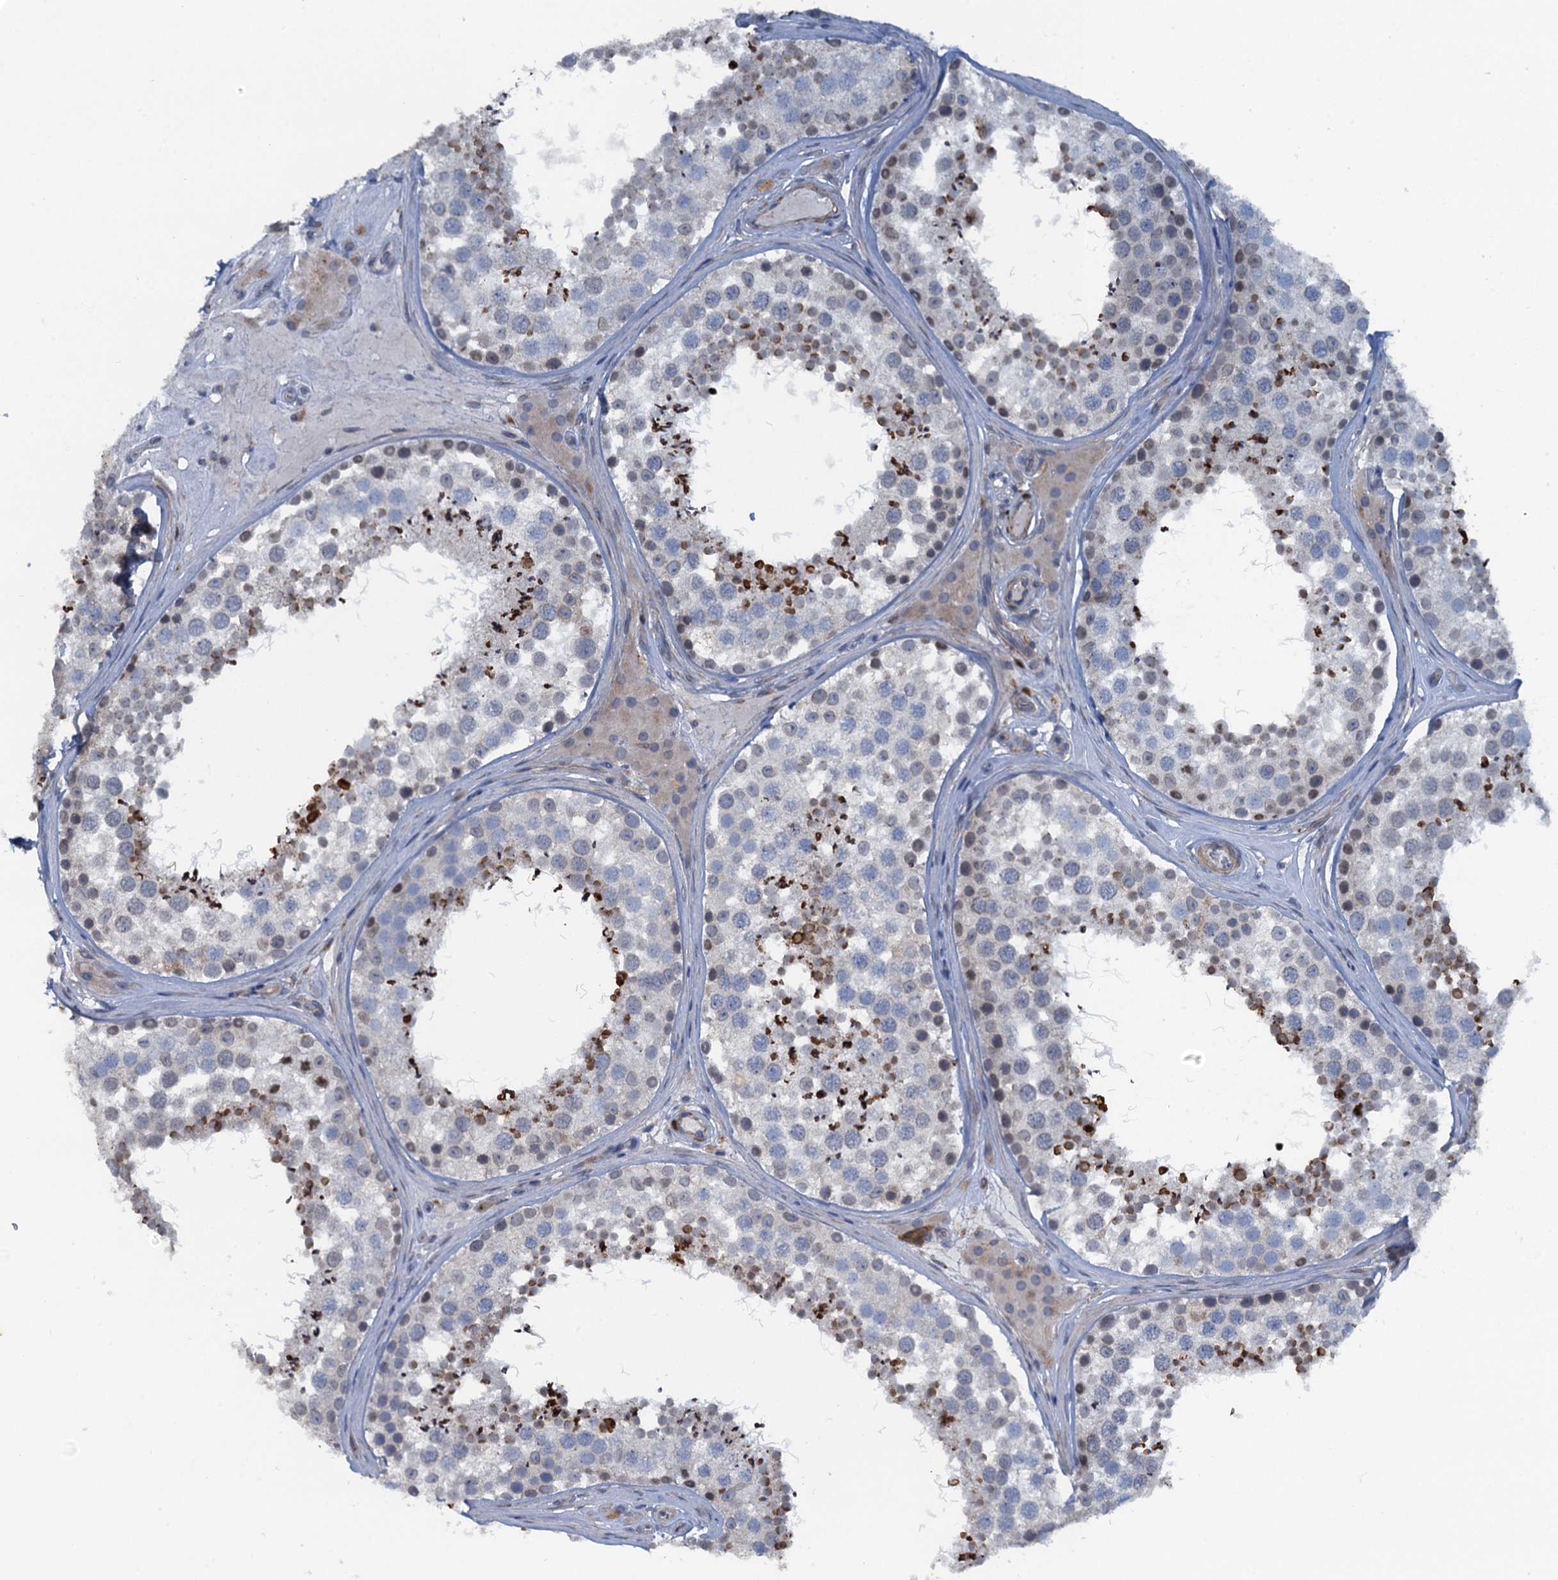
{"staining": {"intensity": "moderate", "quantity": "<25%", "location": "cytoplasmic/membranous"}, "tissue": "testis", "cell_type": "Cells in seminiferous ducts", "image_type": "normal", "snomed": [{"axis": "morphology", "description": "Normal tissue, NOS"}, {"axis": "topography", "description": "Testis"}], "caption": "Immunohistochemical staining of benign testis shows moderate cytoplasmic/membranous protein staining in about <25% of cells in seminiferous ducts. (DAB (3,3'-diaminobenzidine) IHC with brightfield microscopy, high magnification).", "gene": "POGLUT3", "patient": {"sex": "male", "age": 46}}